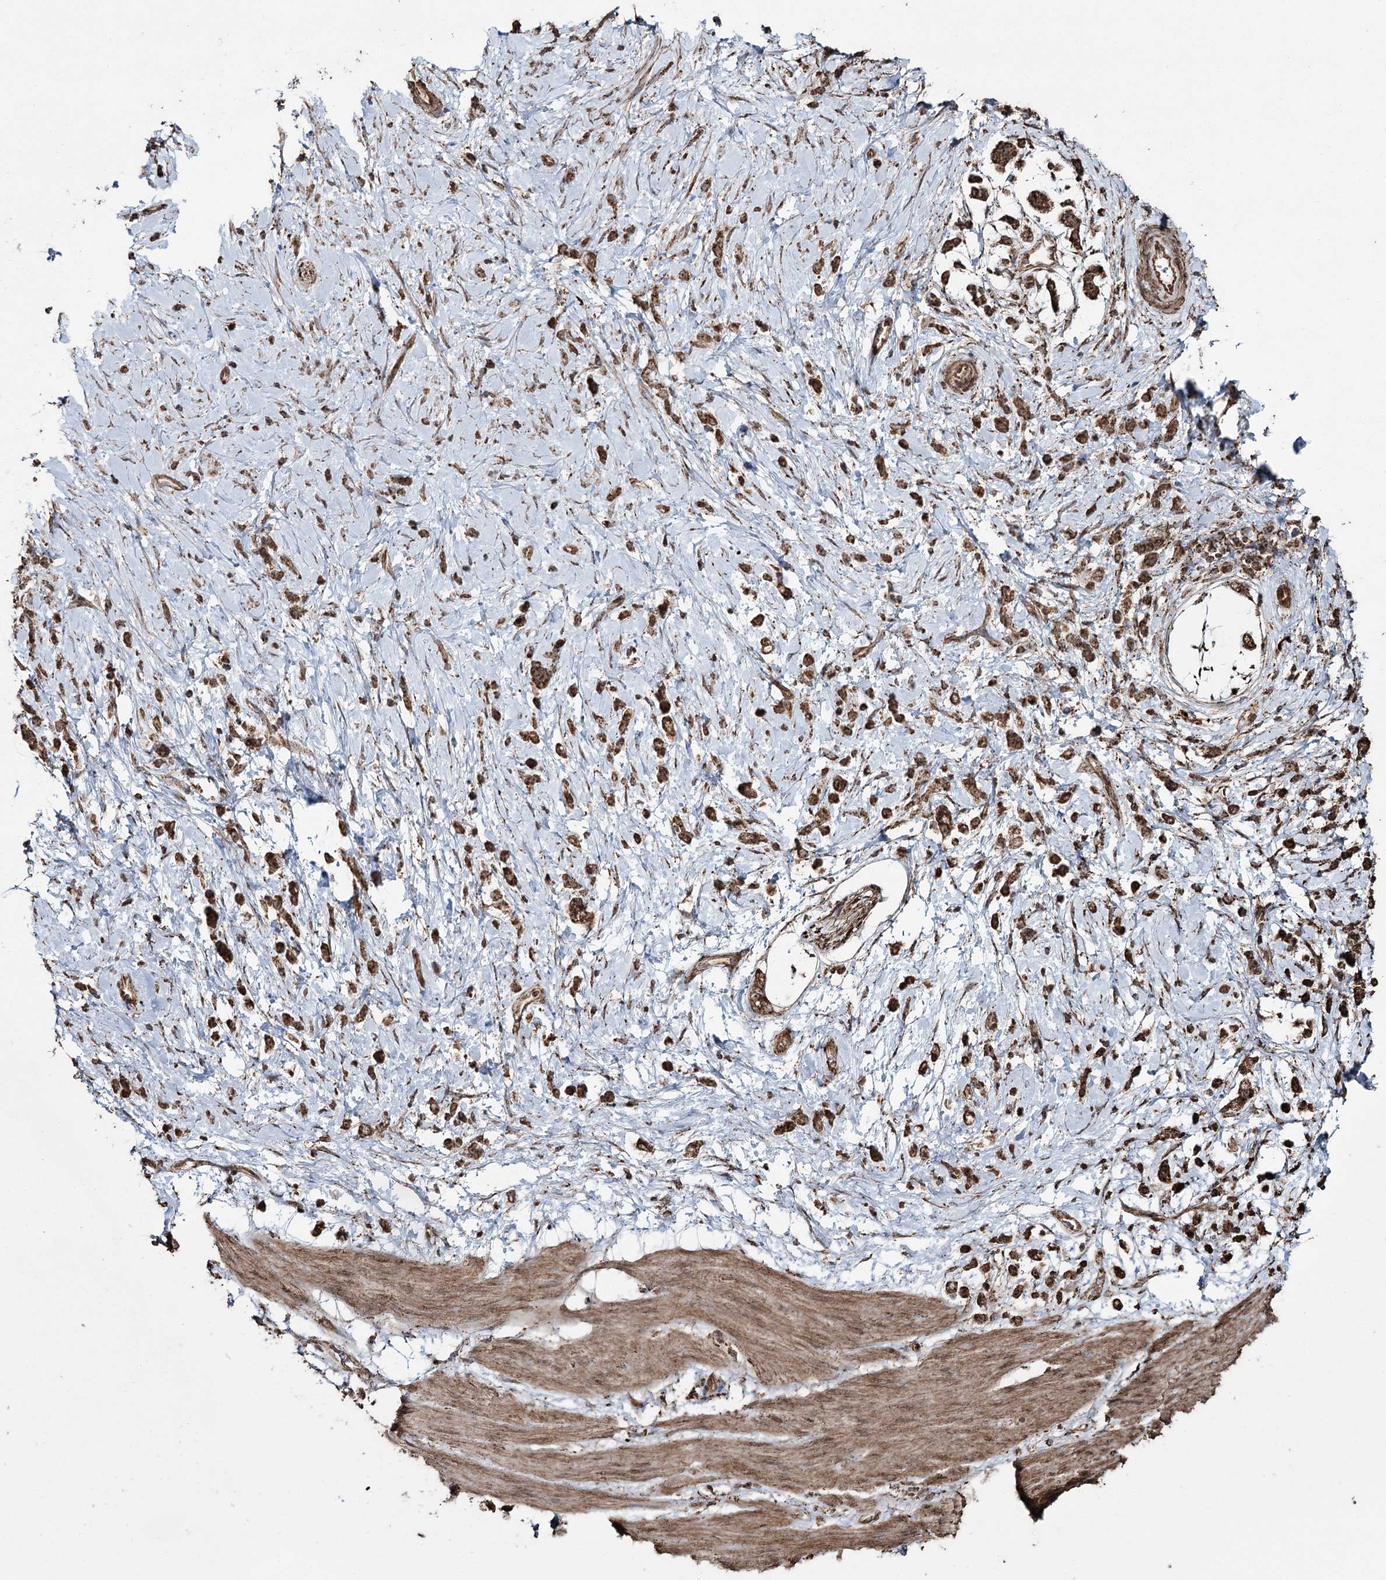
{"staining": {"intensity": "strong", "quantity": ">75%", "location": "cytoplasmic/membranous"}, "tissue": "stomach cancer", "cell_type": "Tumor cells", "image_type": "cancer", "snomed": [{"axis": "morphology", "description": "Adenocarcinoma, NOS"}, {"axis": "topography", "description": "Stomach"}], "caption": "This histopathology image displays immunohistochemistry (IHC) staining of human stomach cancer, with high strong cytoplasmic/membranous staining in approximately >75% of tumor cells.", "gene": "SLF2", "patient": {"sex": "female", "age": 60}}